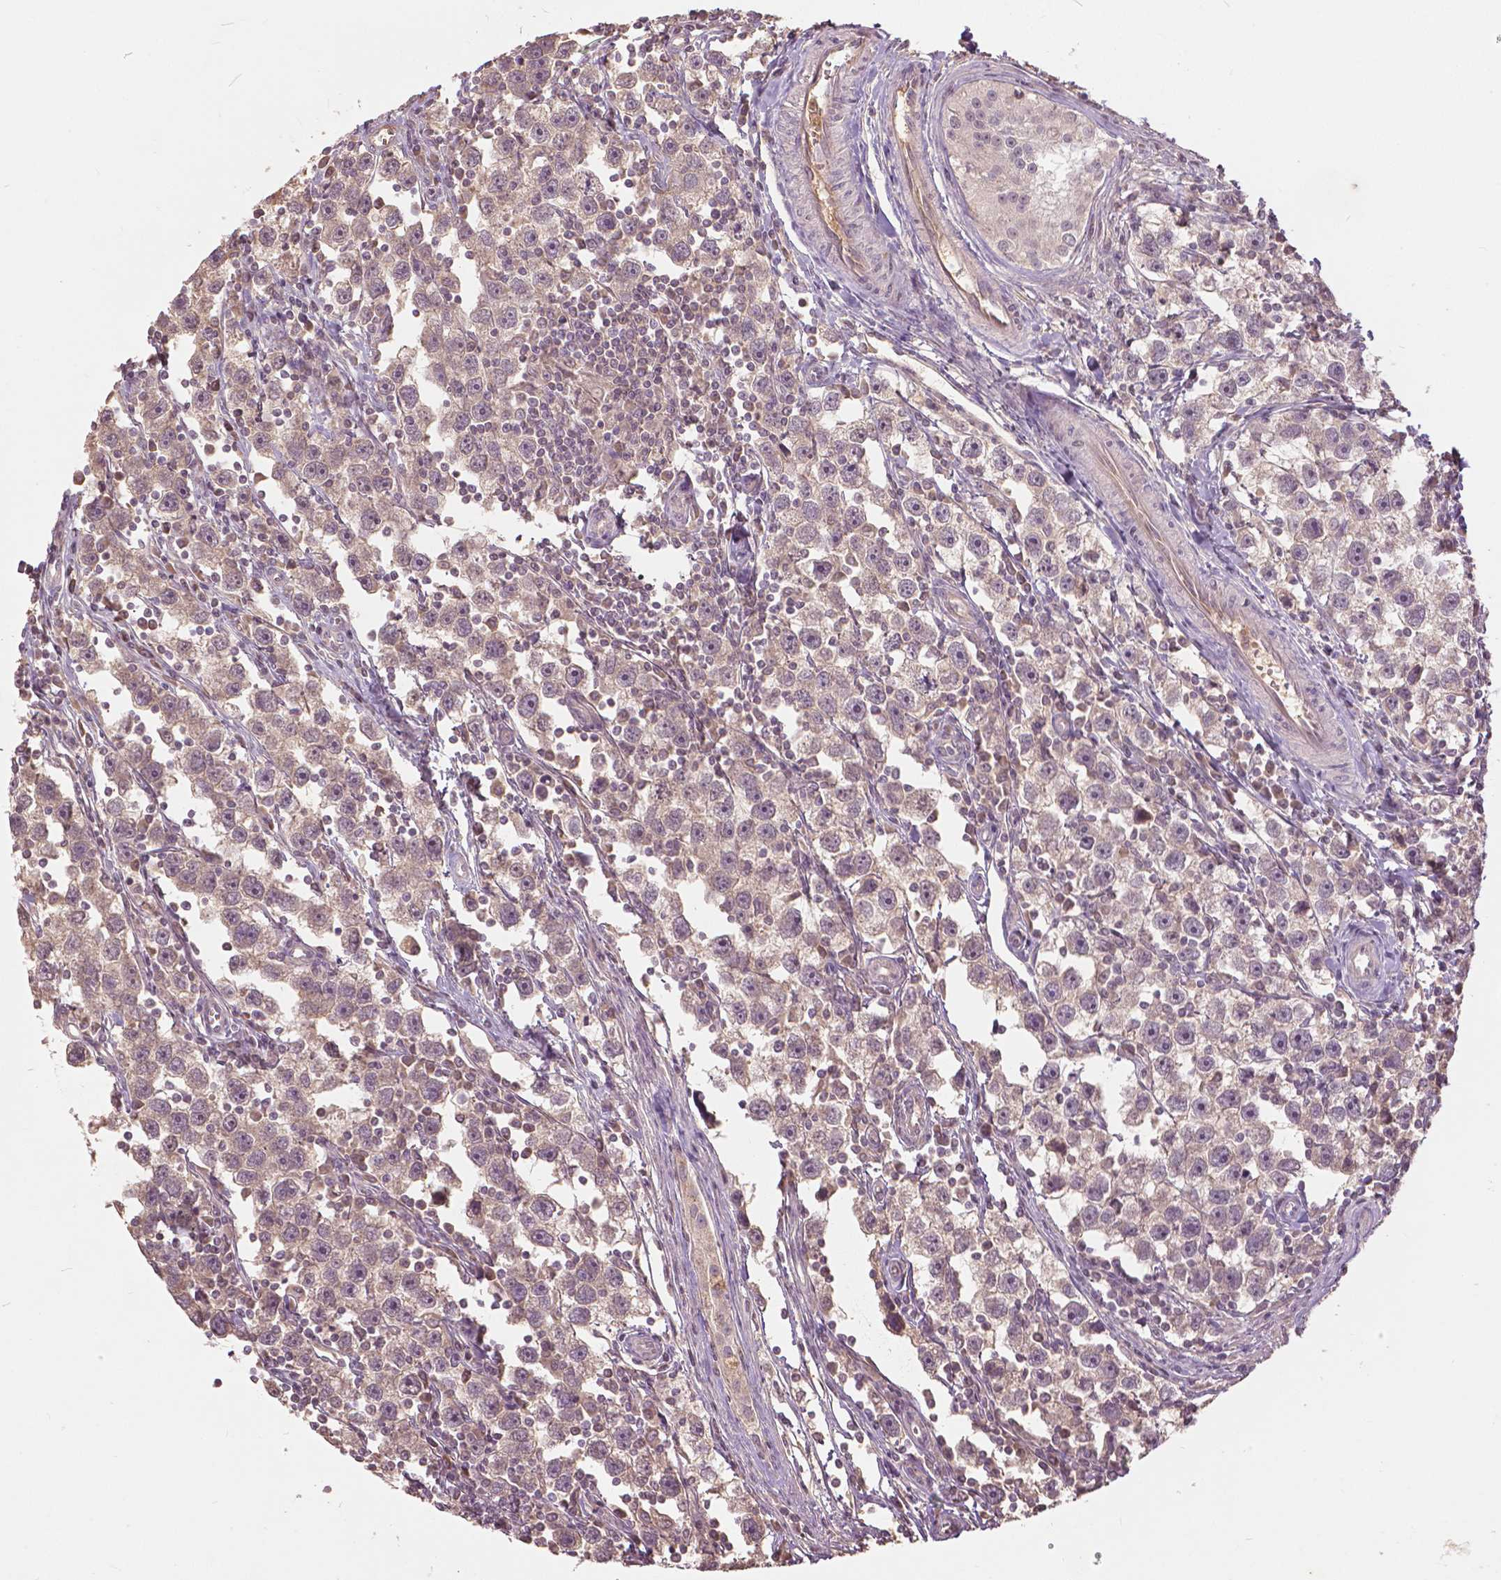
{"staining": {"intensity": "weak", "quantity": "25%-75%", "location": "cytoplasmic/membranous"}, "tissue": "testis cancer", "cell_type": "Tumor cells", "image_type": "cancer", "snomed": [{"axis": "morphology", "description": "Seminoma, NOS"}, {"axis": "topography", "description": "Testis"}], "caption": "Immunohistochemical staining of testis cancer (seminoma) shows low levels of weak cytoplasmic/membranous expression in approximately 25%-75% of tumor cells. (Brightfield microscopy of DAB IHC at high magnification).", "gene": "ANGPTL4", "patient": {"sex": "male", "age": 30}}